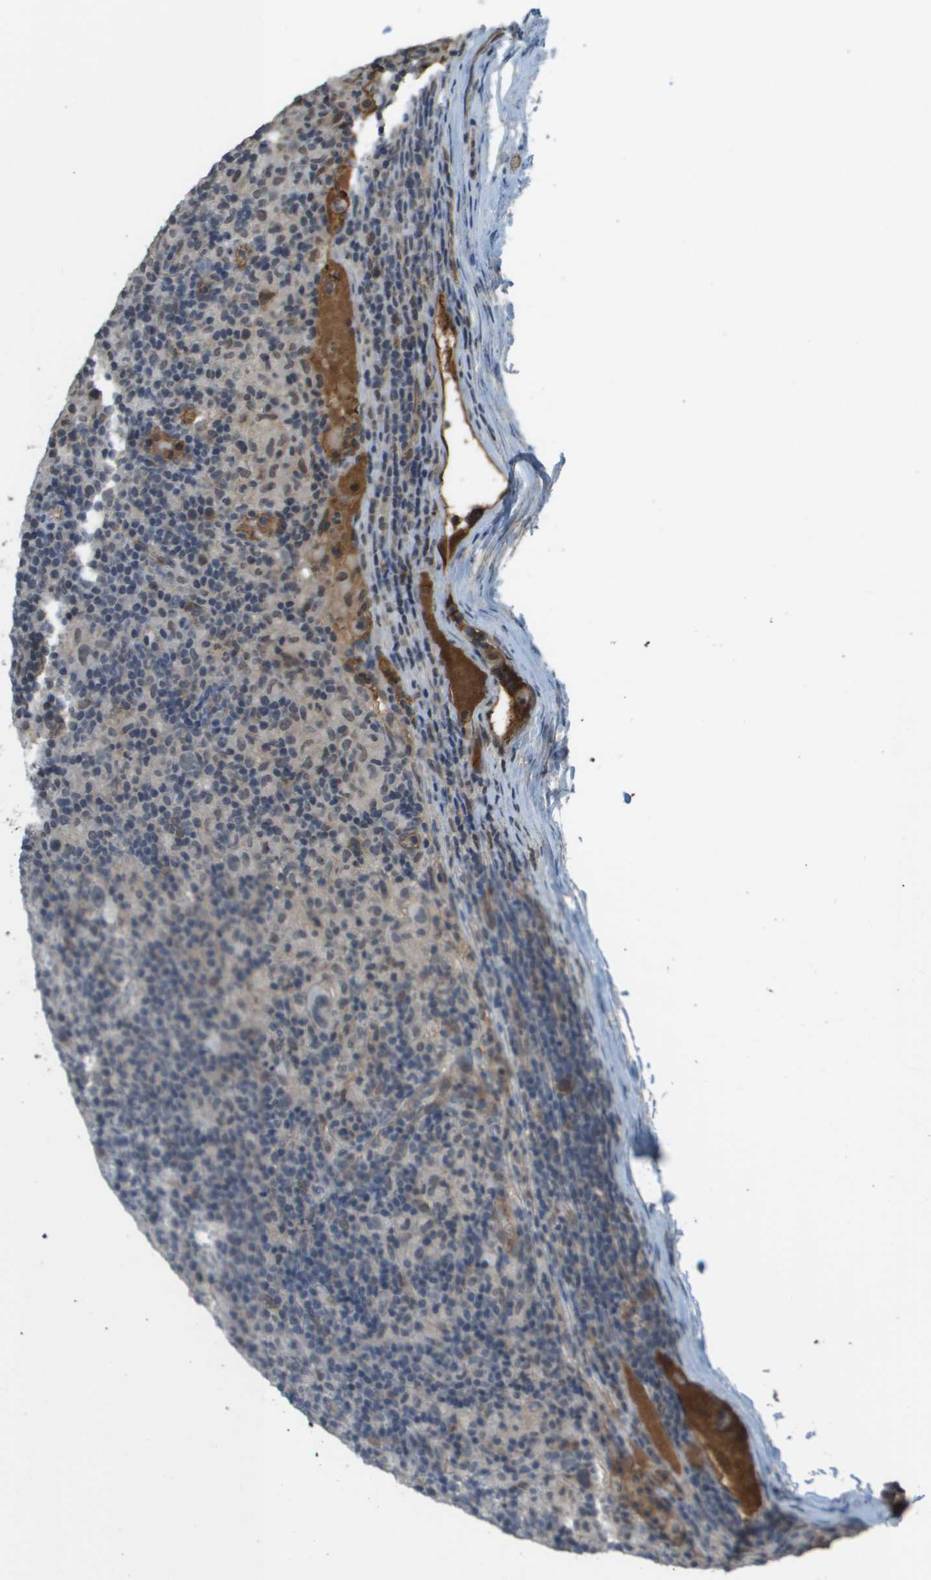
{"staining": {"intensity": "negative", "quantity": "none", "location": "none"}, "tissue": "lymphoma", "cell_type": "Tumor cells", "image_type": "cancer", "snomed": [{"axis": "morphology", "description": "Hodgkin's disease, NOS"}, {"axis": "topography", "description": "Lymph node"}], "caption": "Lymphoma was stained to show a protein in brown. There is no significant staining in tumor cells. (DAB IHC with hematoxylin counter stain).", "gene": "NDRG2", "patient": {"sex": "male", "age": 70}}